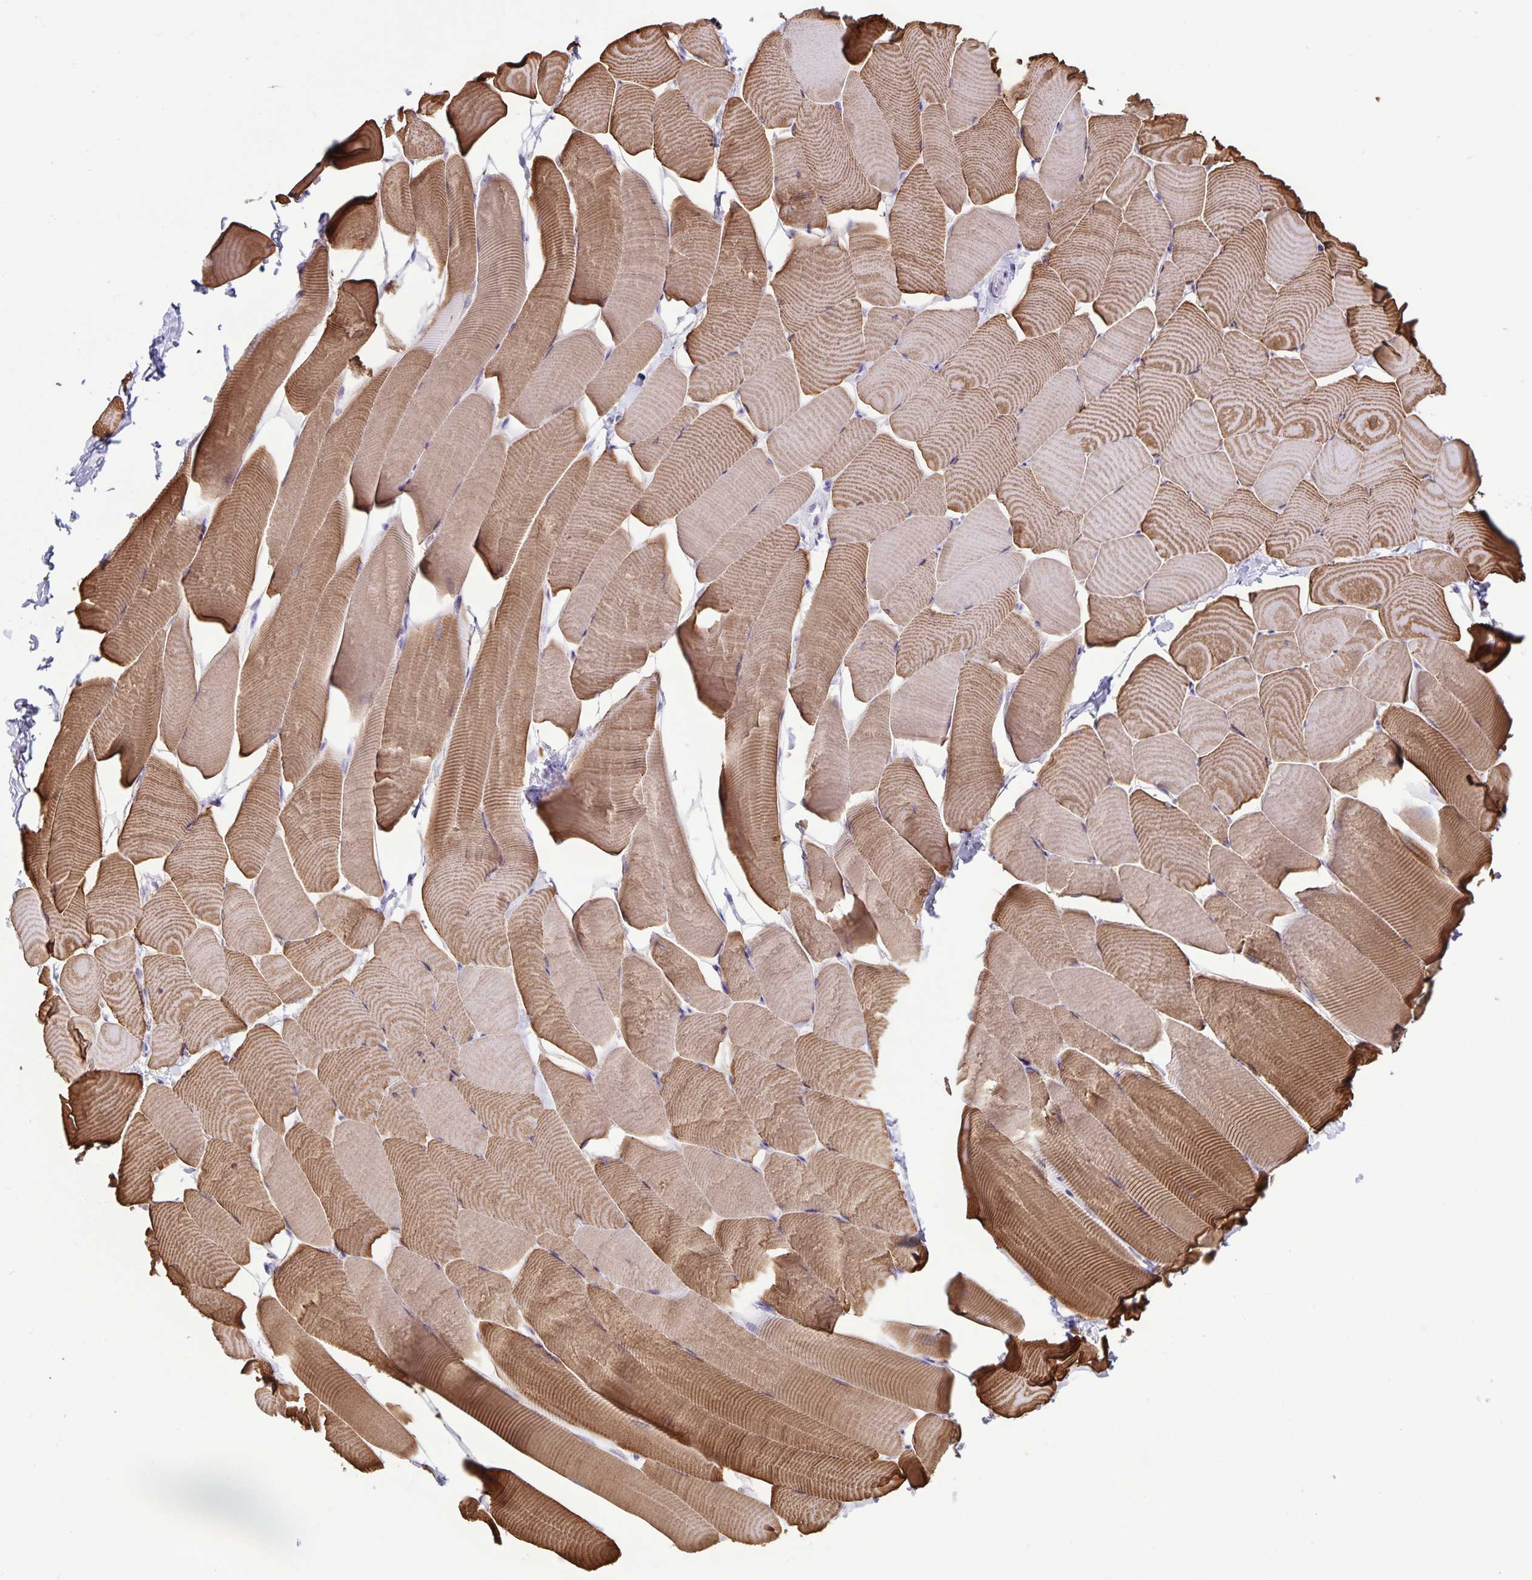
{"staining": {"intensity": "moderate", "quantity": ">75%", "location": "cytoplasmic/membranous"}, "tissue": "skeletal muscle", "cell_type": "Myocytes", "image_type": "normal", "snomed": [{"axis": "morphology", "description": "Normal tissue, NOS"}, {"axis": "topography", "description": "Skeletal muscle"}], "caption": "This histopathology image displays IHC staining of benign skeletal muscle, with medium moderate cytoplasmic/membranous staining in about >75% of myocytes.", "gene": "IBTK", "patient": {"sex": "male", "age": 25}}